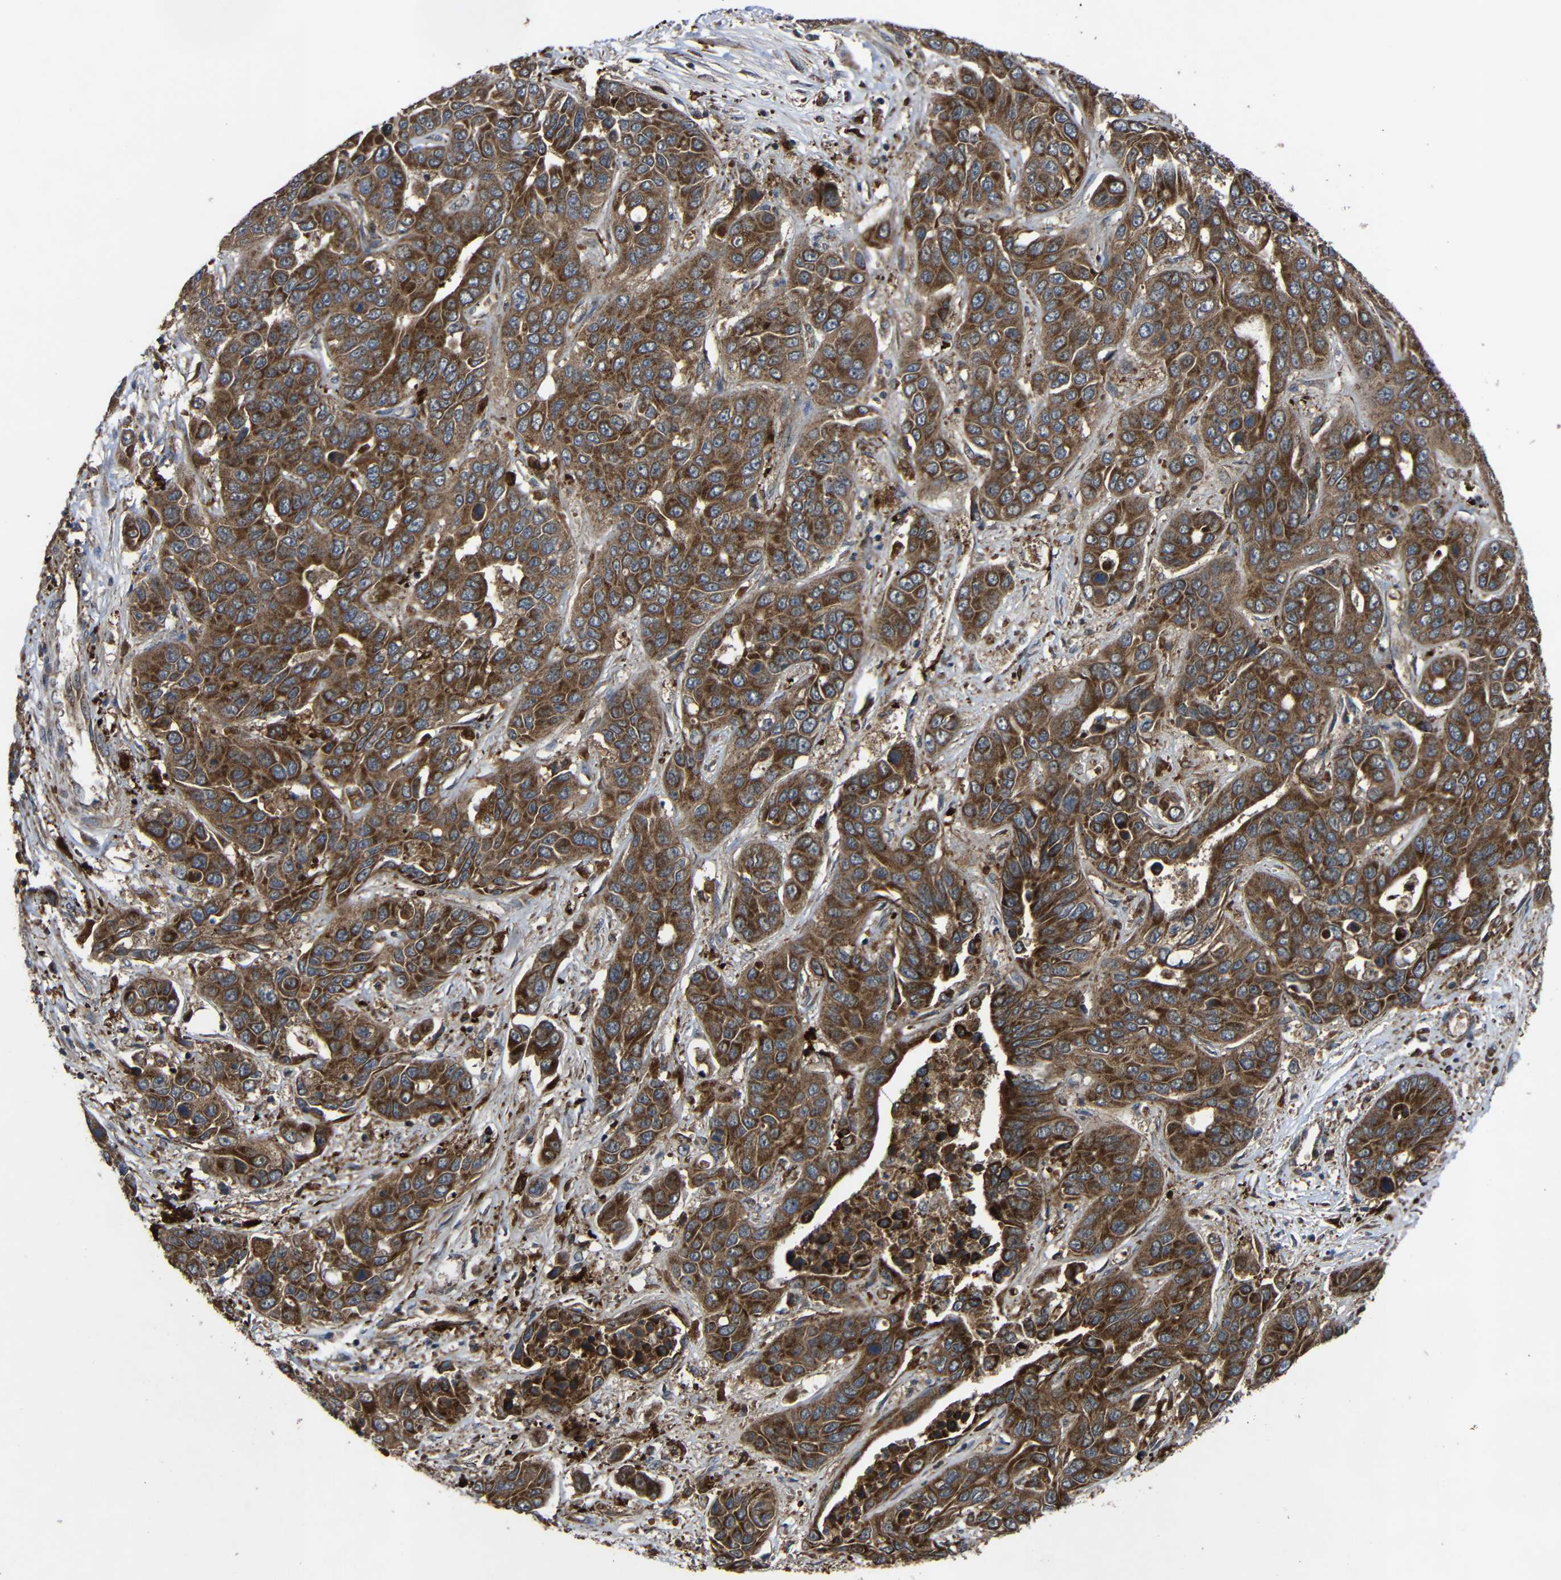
{"staining": {"intensity": "strong", "quantity": ">75%", "location": "cytoplasmic/membranous"}, "tissue": "liver cancer", "cell_type": "Tumor cells", "image_type": "cancer", "snomed": [{"axis": "morphology", "description": "Cholangiocarcinoma"}, {"axis": "topography", "description": "Liver"}], "caption": "Immunohistochemical staining of human liver cancer (cholangiocarcinoma) exhibits strong cytoplasmic/membranous protein staining in about >75% of tumor cells.", "gene": "C1GALT1", "patient": {"sex": "female", "age": 52}}